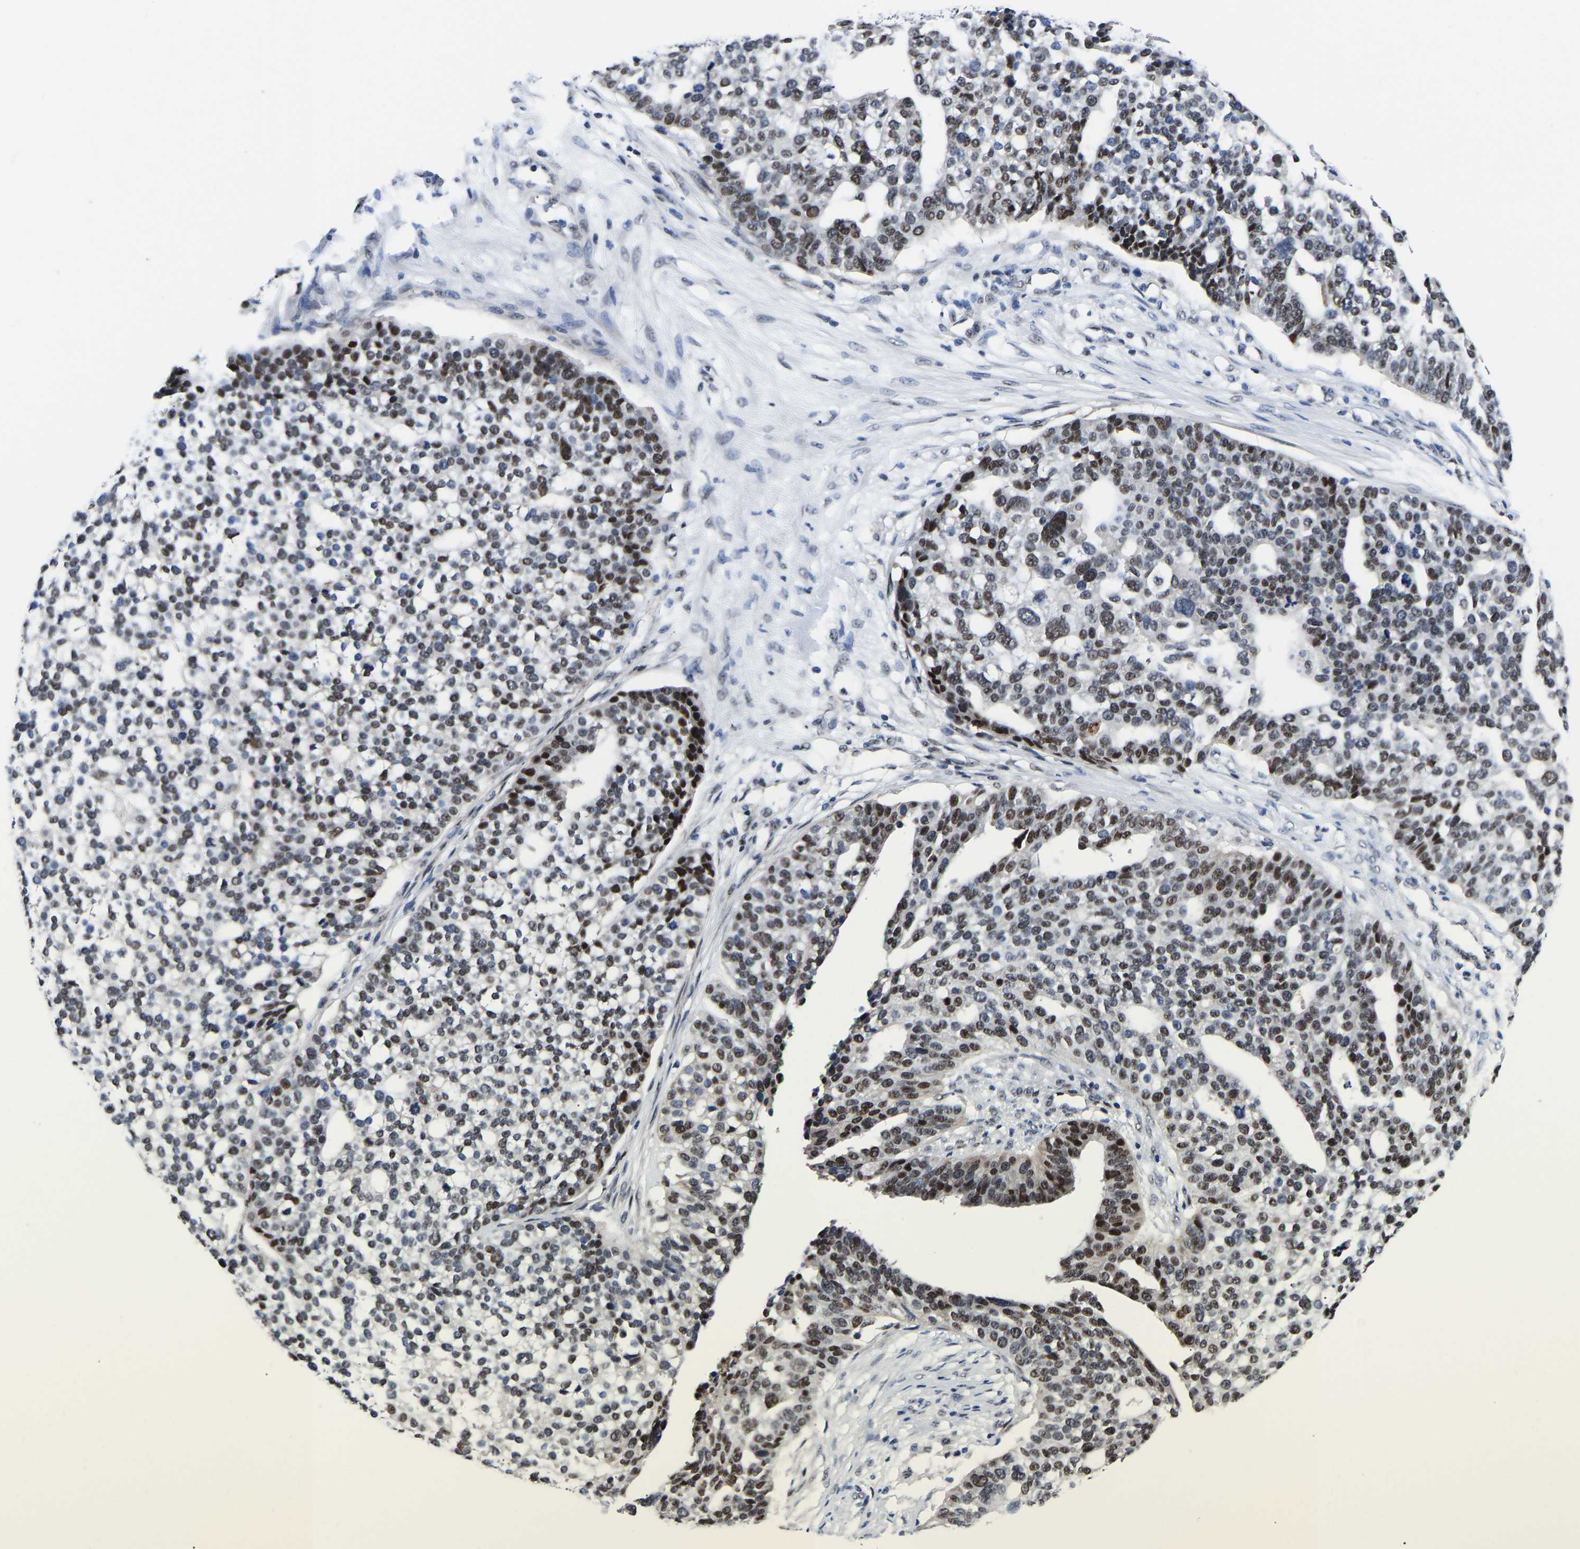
{"staining": {"intensity": "moderate", "quantity": ">75%", "location": "nuclear"}, "tissue": "ovarian cancer", "cell_type": "Tumor cells", "image_type": "cancer", "snomed": [{"axis": "morphology", "description": "Cystadenocarcinoma, serous, NOS"}, {"axis": "topography", "description": "Ovary"}], "caption": "Protein analysis of ovarian cancer tissue demonstrates moderate nuclear expression in approximately >75% of tumor cells.", "gene": "PTRHD1", "patient": {"sex": "female", "age": 59}}